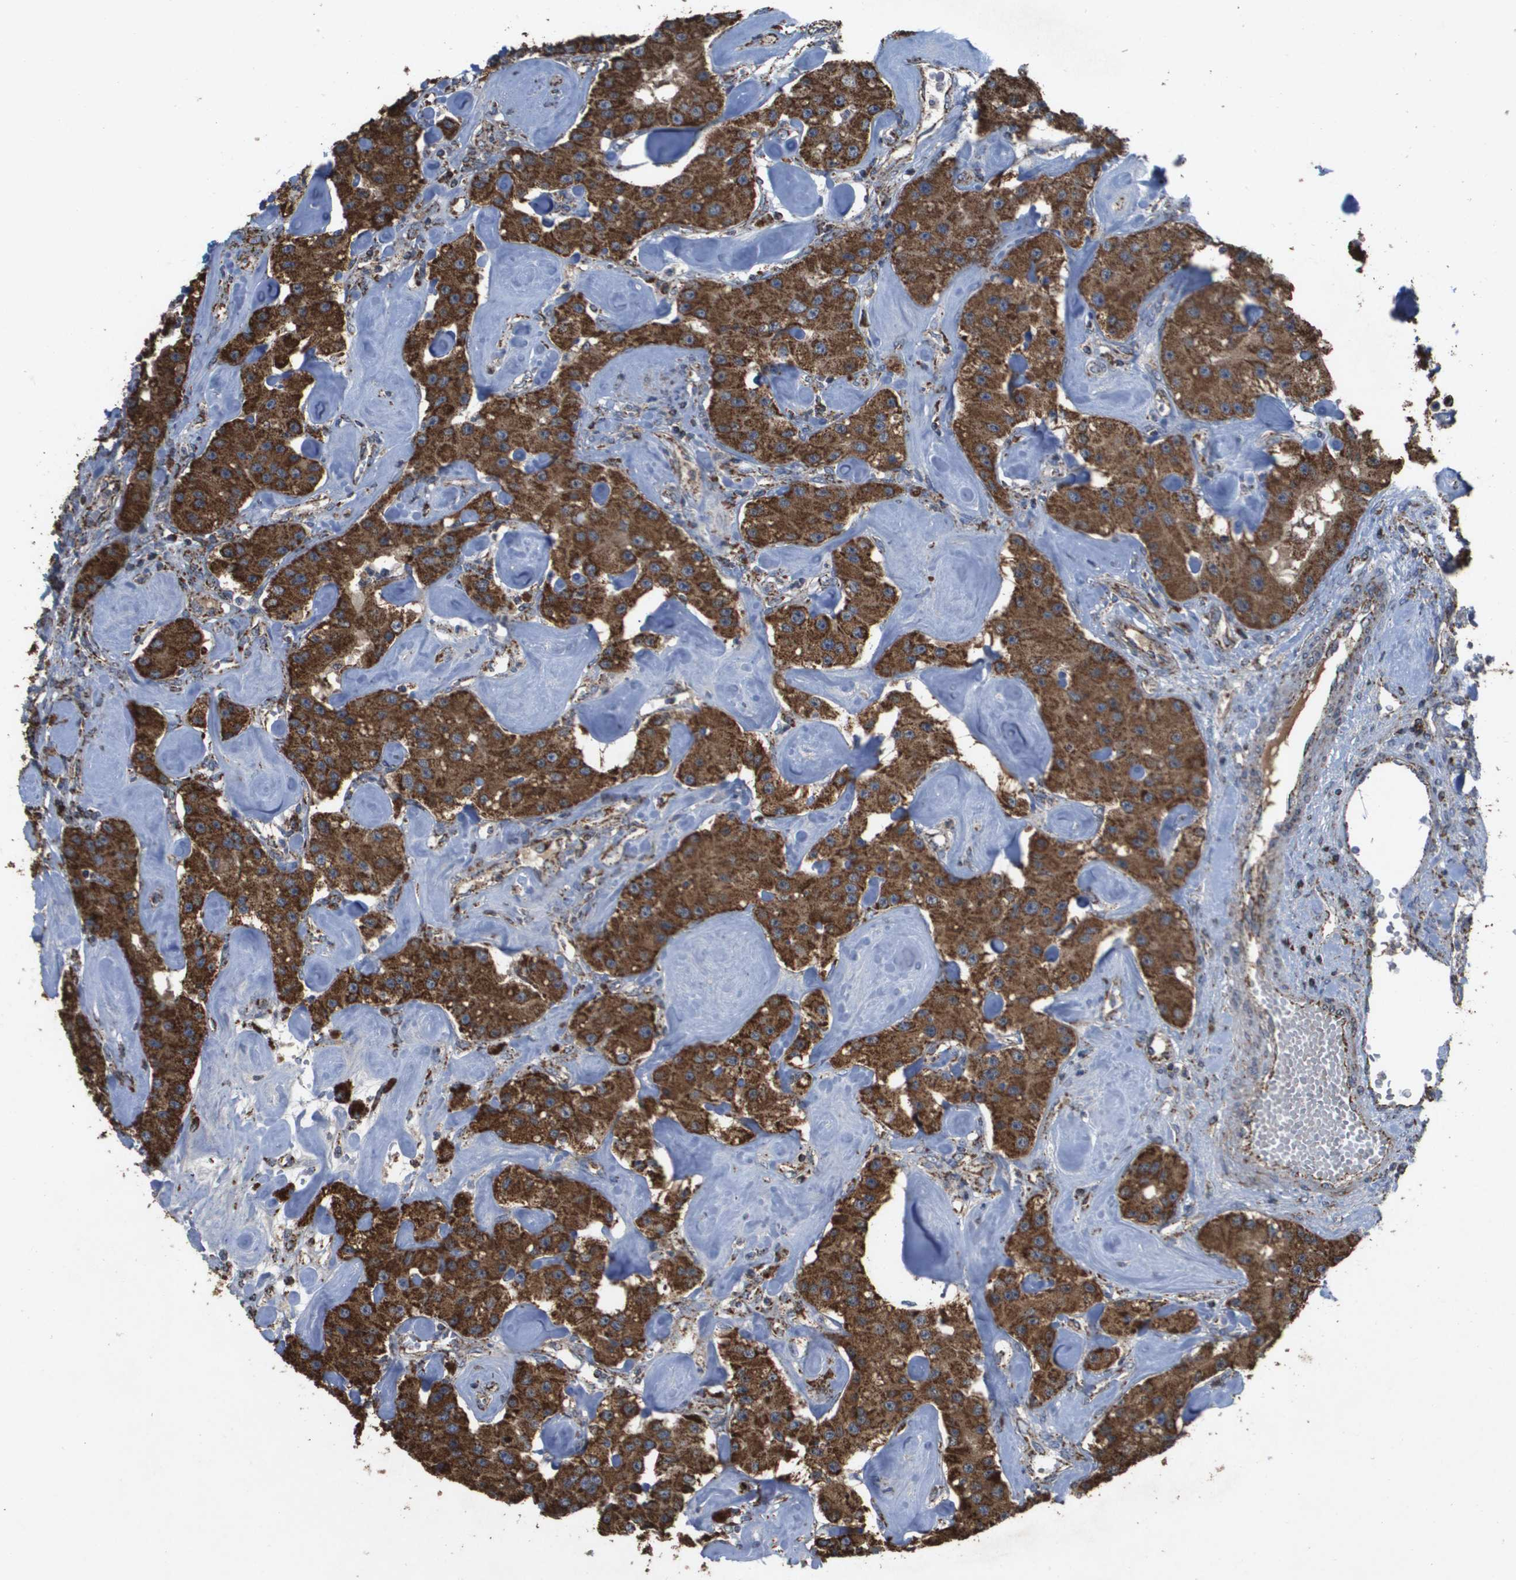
{"staining": {"intensity": "strong", "quantity": ">75%", "location": "cytoplasmic/membranous"}, "tissue": "carcinoid", "cell_type": "Tumor cells", "image_type": "cancer", "snomed": [{"axis": "morphology", "description": "Carcinoid, malignant, NOS"}, {"axis": "topography", "description": "Pancreas"}], "caption": "A brown stain shows strong cytoplasmic/membranous positivity of a protein in carcinoid tumor cells.", "gene": "HSPE1", "patient": {"sex": "male", "age": 41}}